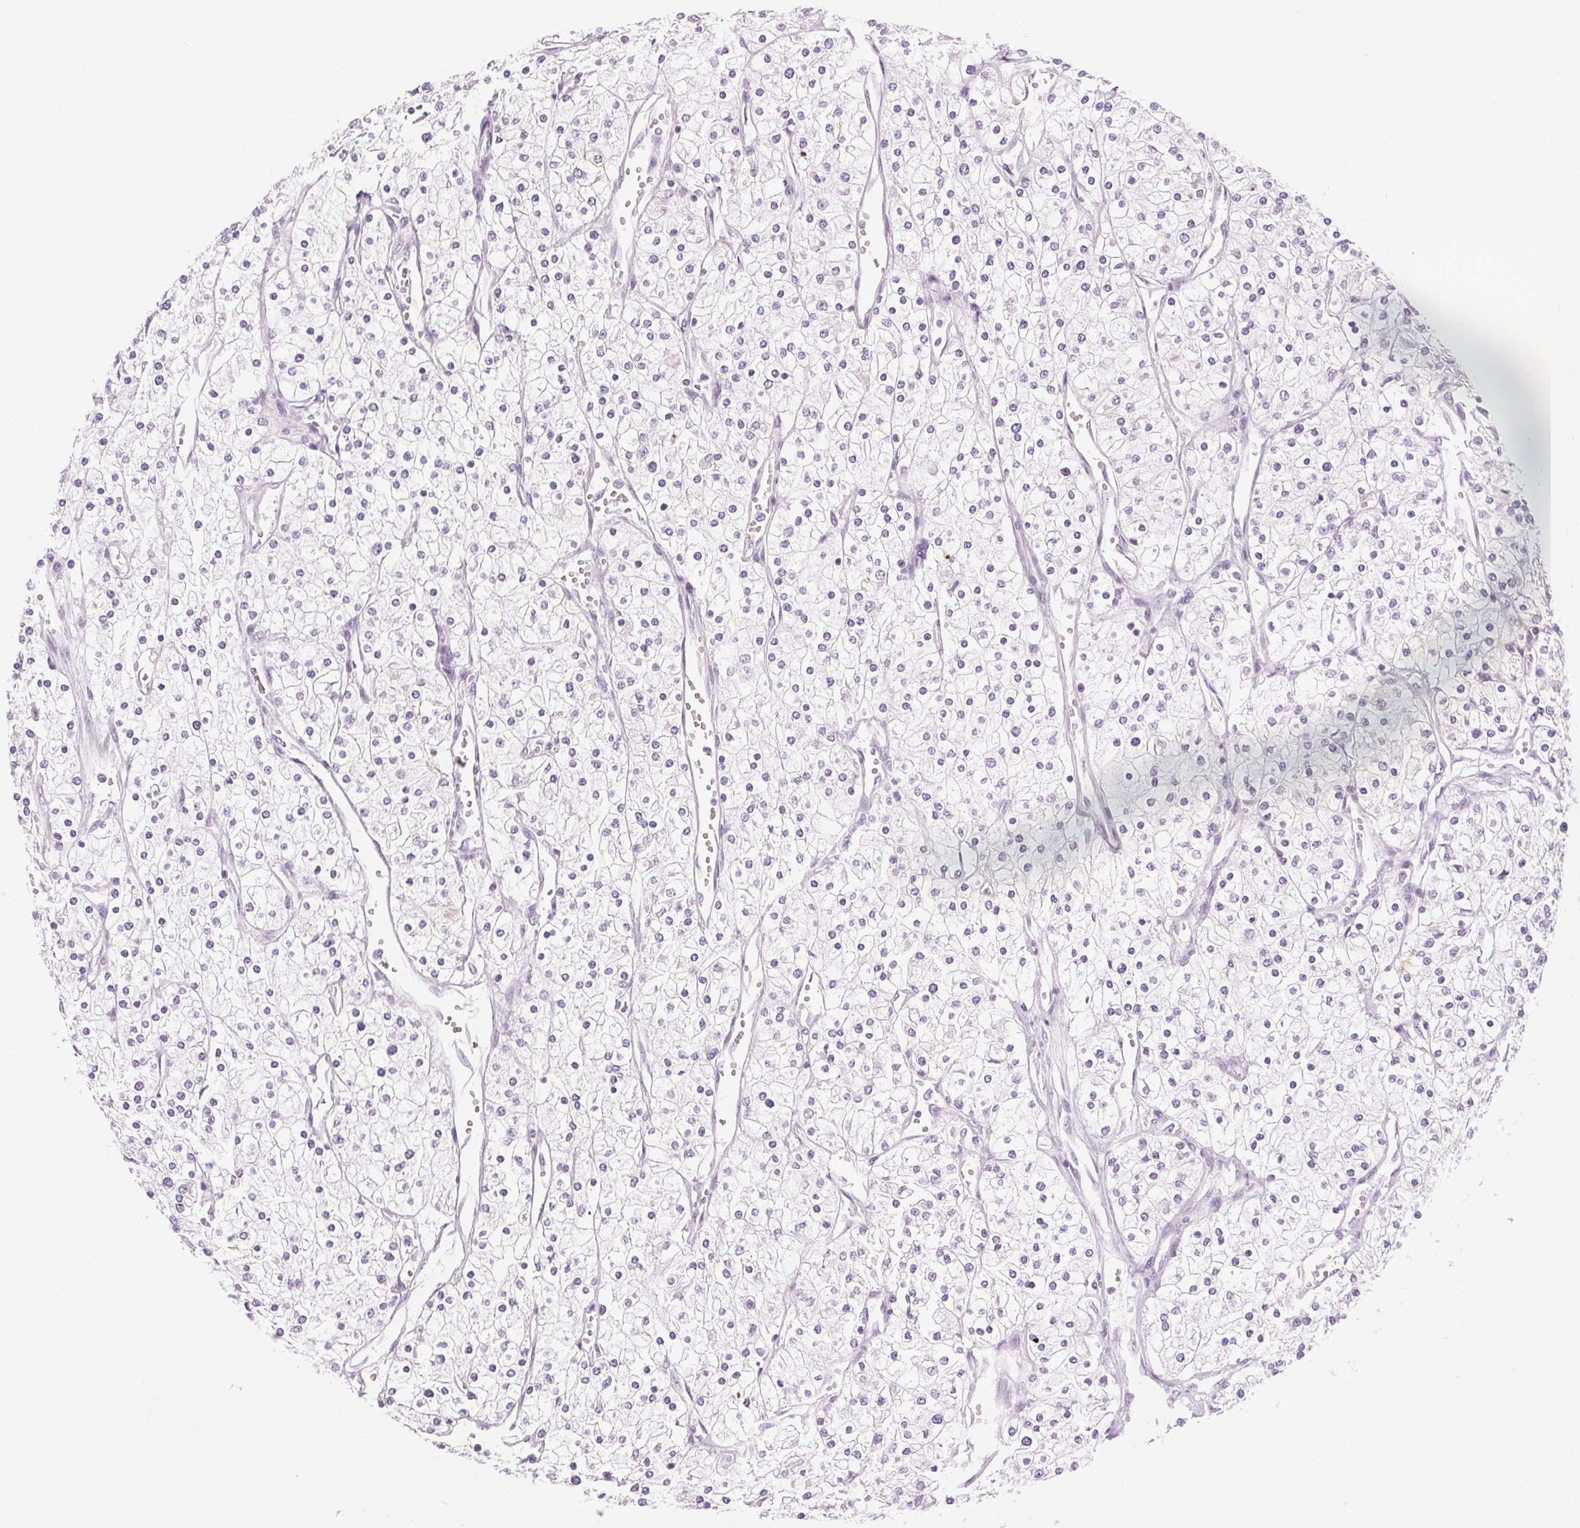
{"staining": {"intensity": "negative", "quantity": "none", "location": "none"}, "tissue": "renal cancer", "cell_type": "Tumor cells", "image_type": "cancer", "snomed": [{"axis": "morphology", "description": "Adenocarcinoma, NOS"}, {"axis": "topography", "description": "Kidney"}], "caption": "Tumor cells are negative for brown protein staining in renal cancer (adenocarcinoma).", "gene": "SLC6A19", "patient": {"sex": "male", "age": 80}}